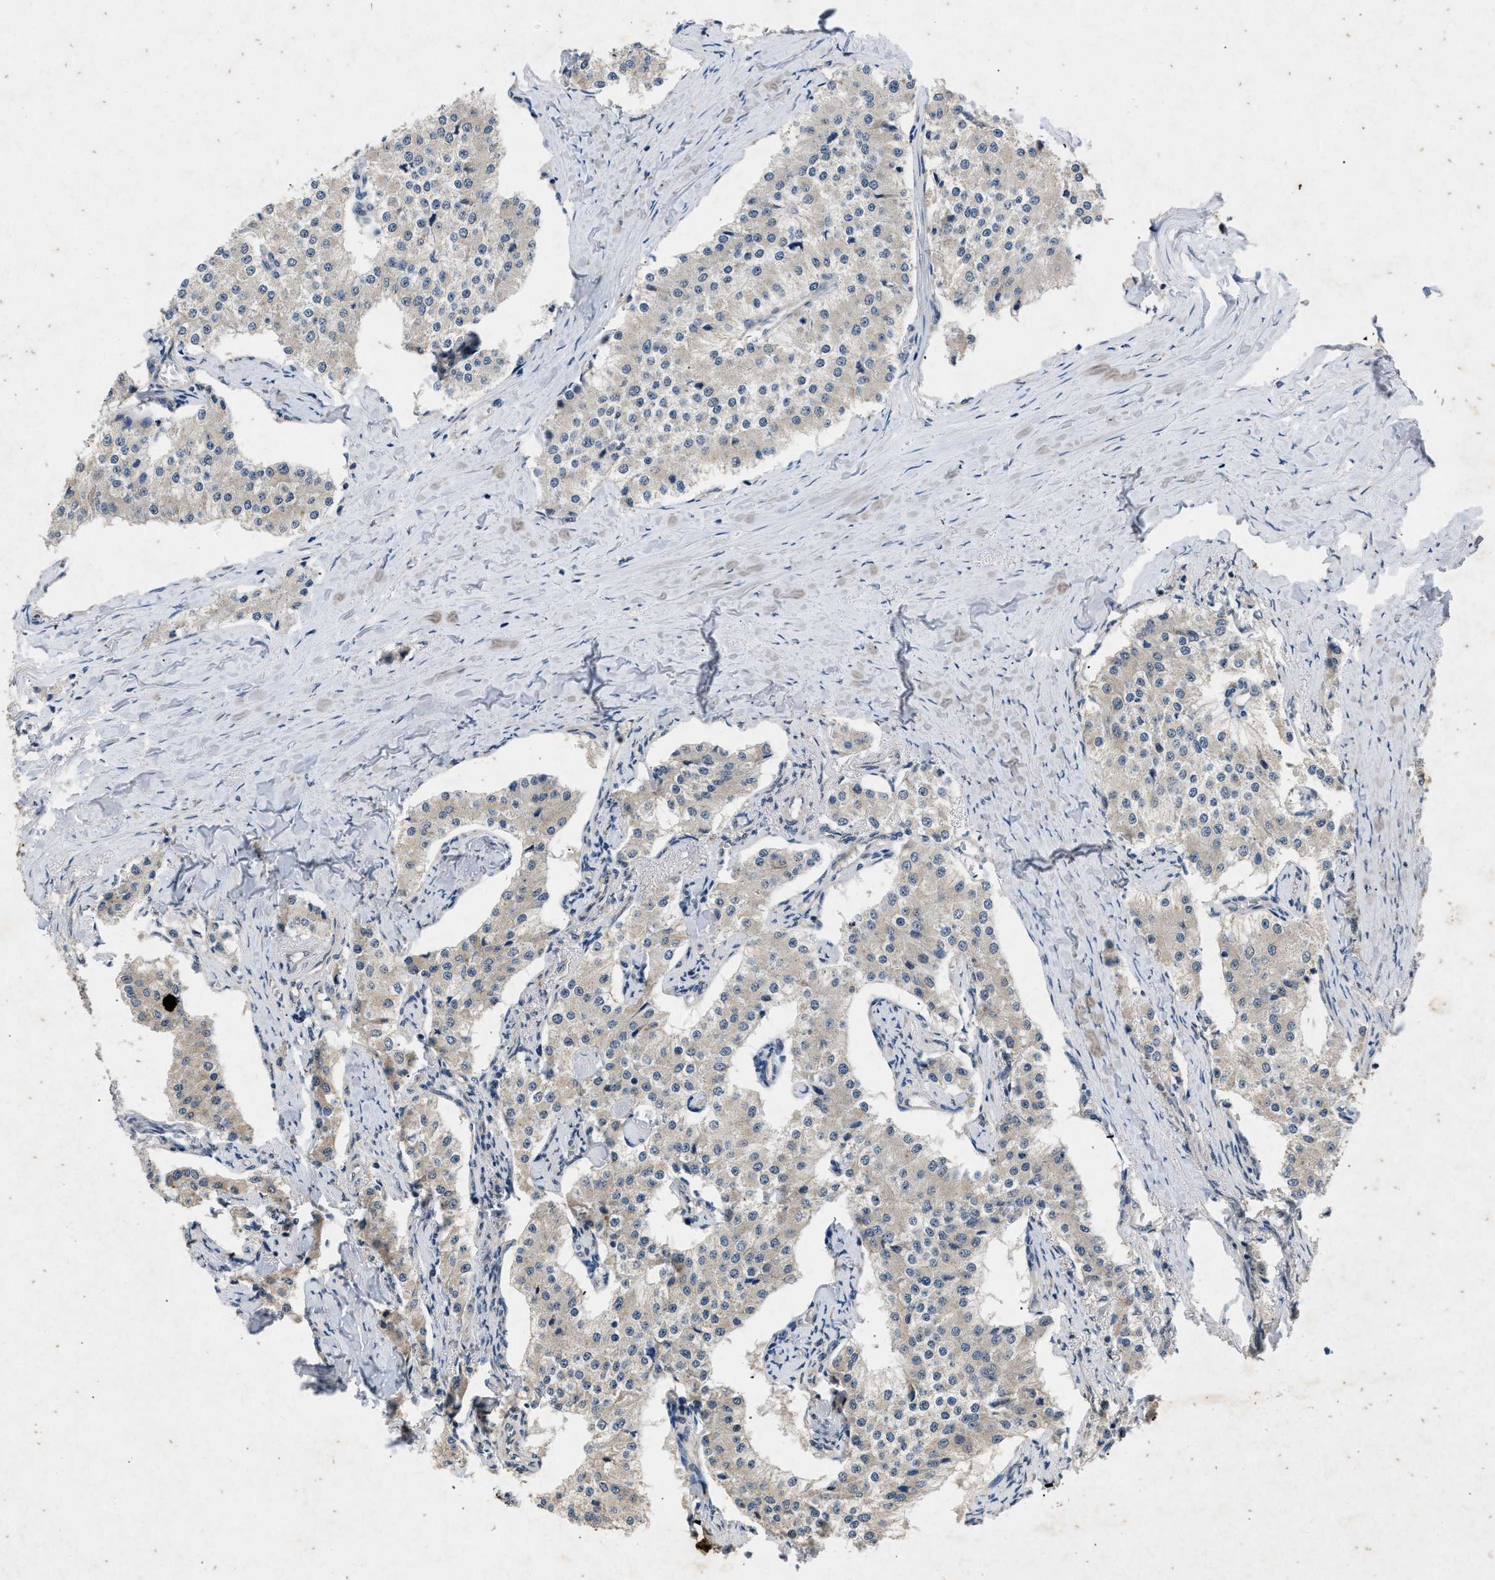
{"staining": {"intensity": "negative", "quantity": "none", "location": "none"}, "tissue": "carcinoid", "cell_type": "Tumor cells", "image_type": "cancer", "snomed": [{"axis": "morphology", "description": "Carcinoid, malignant, NOS"}, {"axis": "topography", "description": "Colon"}], "caption": "This is an IHC photomicrograph of human carcinoid (malignant). There is no positivity in tumor cells.", "gene": "PRKG2", "patient": {"sex": "female", "age": 52}}